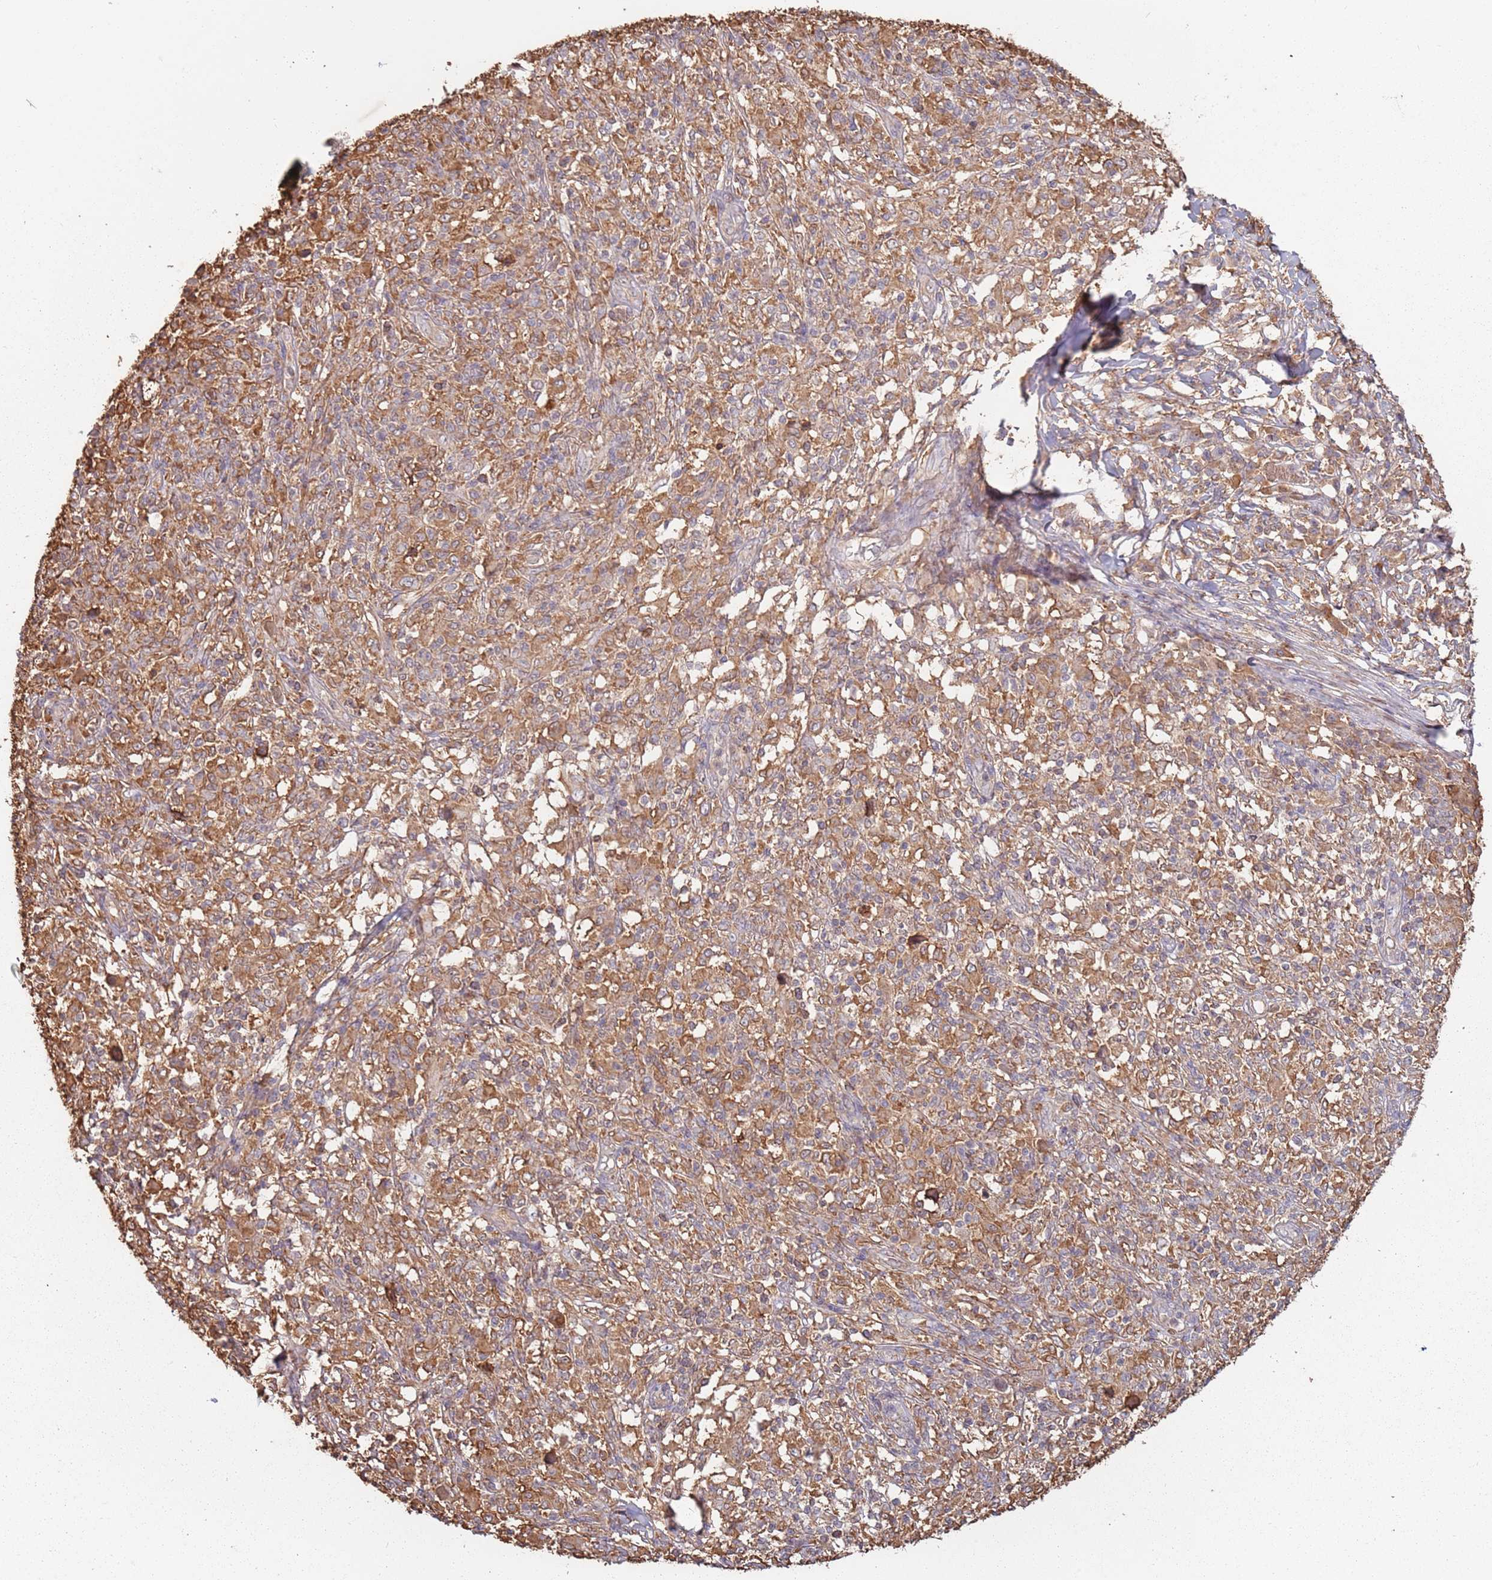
{"staining": {"intensity": "moderate", "quantity": ">75%", "location": "cytoplasmic/membranous"}, "tissue": "melanoma", "cell_type": "Tumor cells", "image_type": "cancer", "snomed": [{"axis": "morphology", "description": "Malignant melanoma, NOS"}, {"axis": "topography", "description": "Skin"}], "caption": "High-power microscopy captured an immunohistochemistry (IHC) histopathology image of melanoma, revealing moderate cytoplasmic/membranous positivity in approximately >75% of tumor cells.", "gene": "ATOSB", "patient": {"sex": "male", "age": 66}}